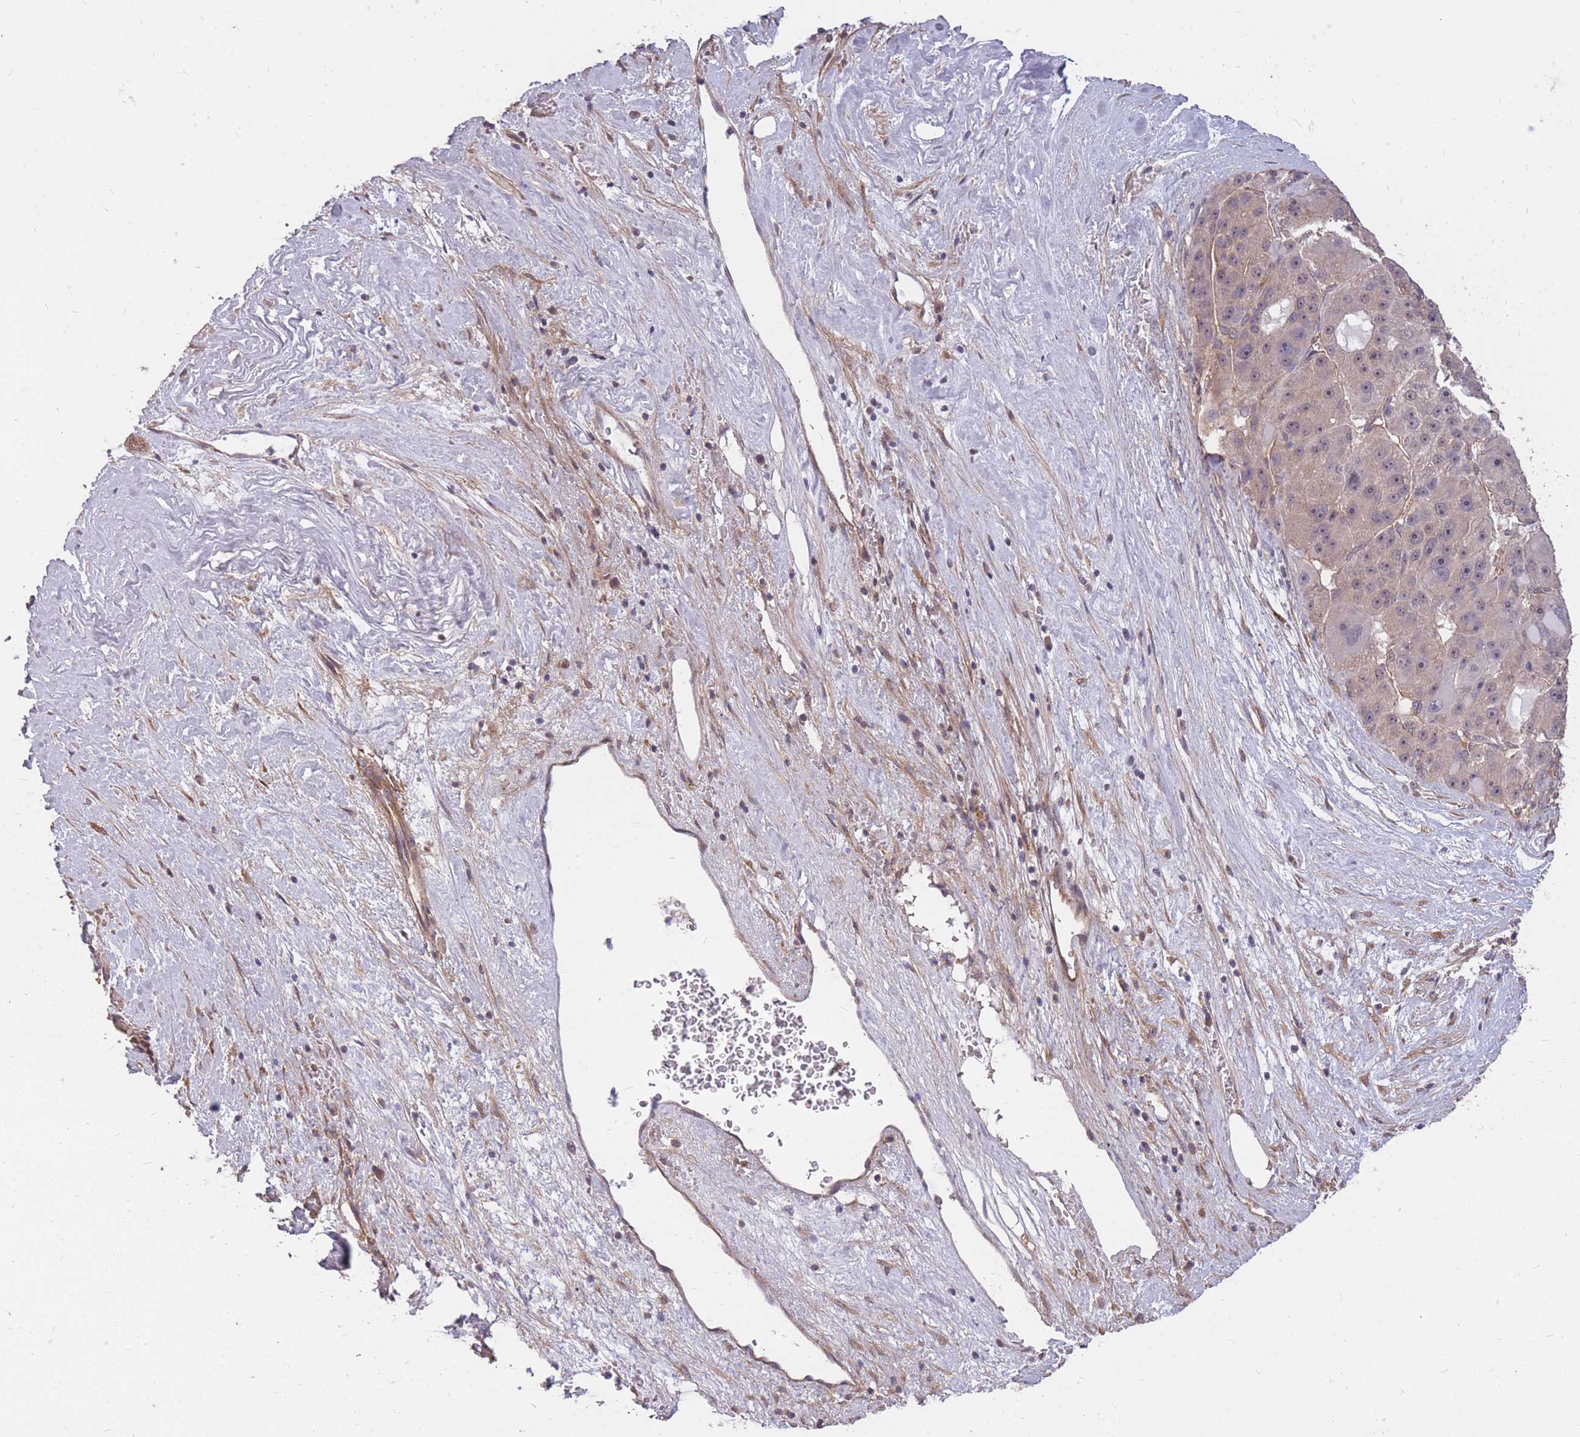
{"staining": {"intensity": "weak", "quantity": "25%-75%", "location": "nuclear"}, "tissue": "liver cancer", "cell_type": "Tumor cells", "image_type": "cancer", "snomed": [{"axis": "morphology", "description": "Carcinoma, Hepatocellular, NOS"}, {"axis": "topography", "description": "Liver"}], "caption": "DAB immunohistochemical staining of liver hepatocellular carcinoma demonstrates weak nuclear protein expression in approximately 25%-75% of tumor cells.", "gene": "DYNC1LI2", "patient": {"sex": "male", "age": 76}}